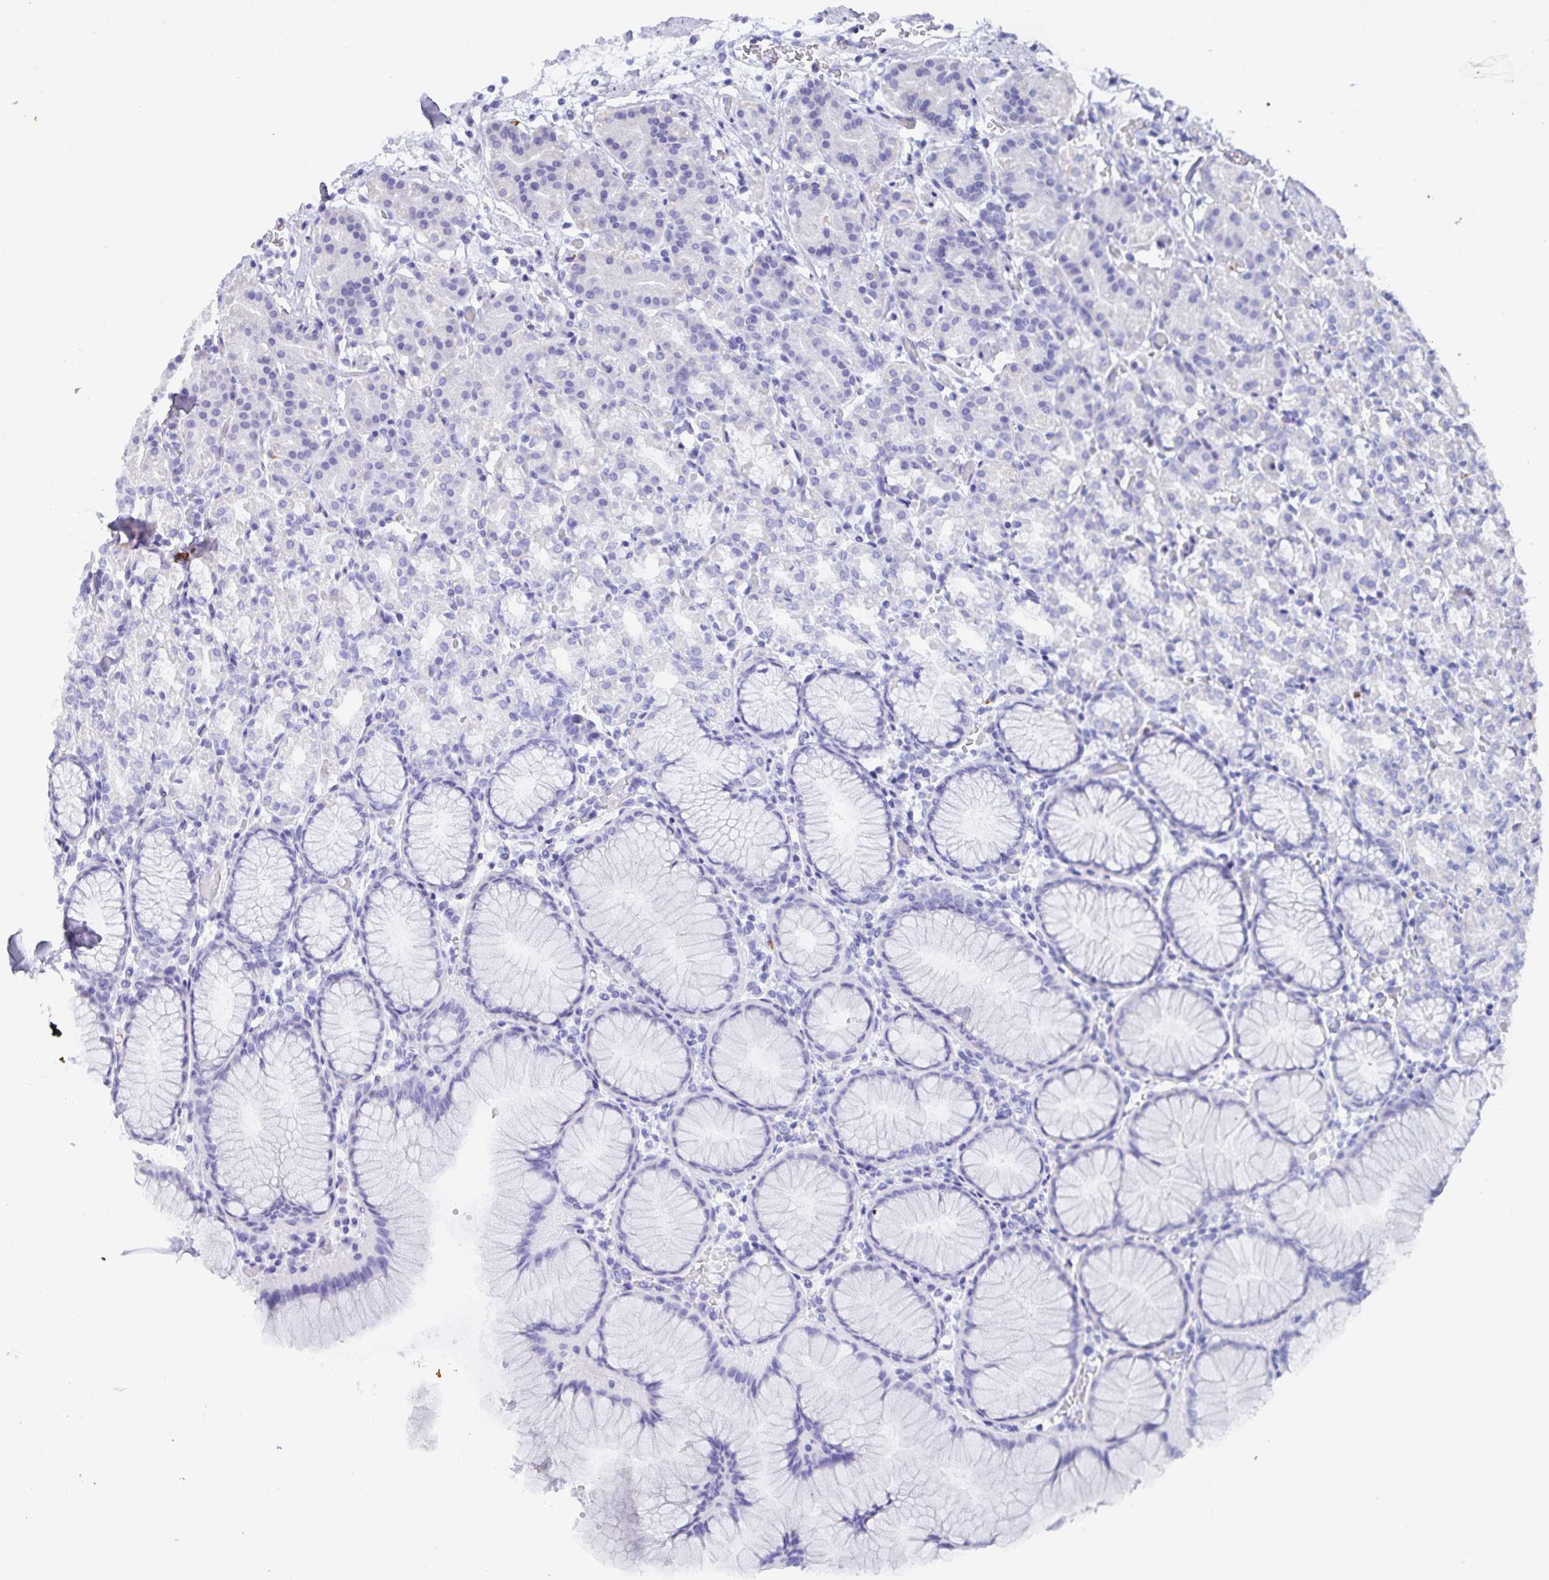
{"staining": {"intensity": "negative", "quantity": "none", "location": "none"}, "tissue": "stomach", "cell_type": "Glandular cells", "image_type": "normal", "snomed": [{"axis": "morphology", "description": "Normal tissue, NOS"}, {"axis": "topography", "description": "Stomach"}], "caption": "The photomicrograph demonstrates no significant positivity in glandular cells of stomach.", "gene": "GRIA1", "patient": {"sex": "female", "age": 57}}